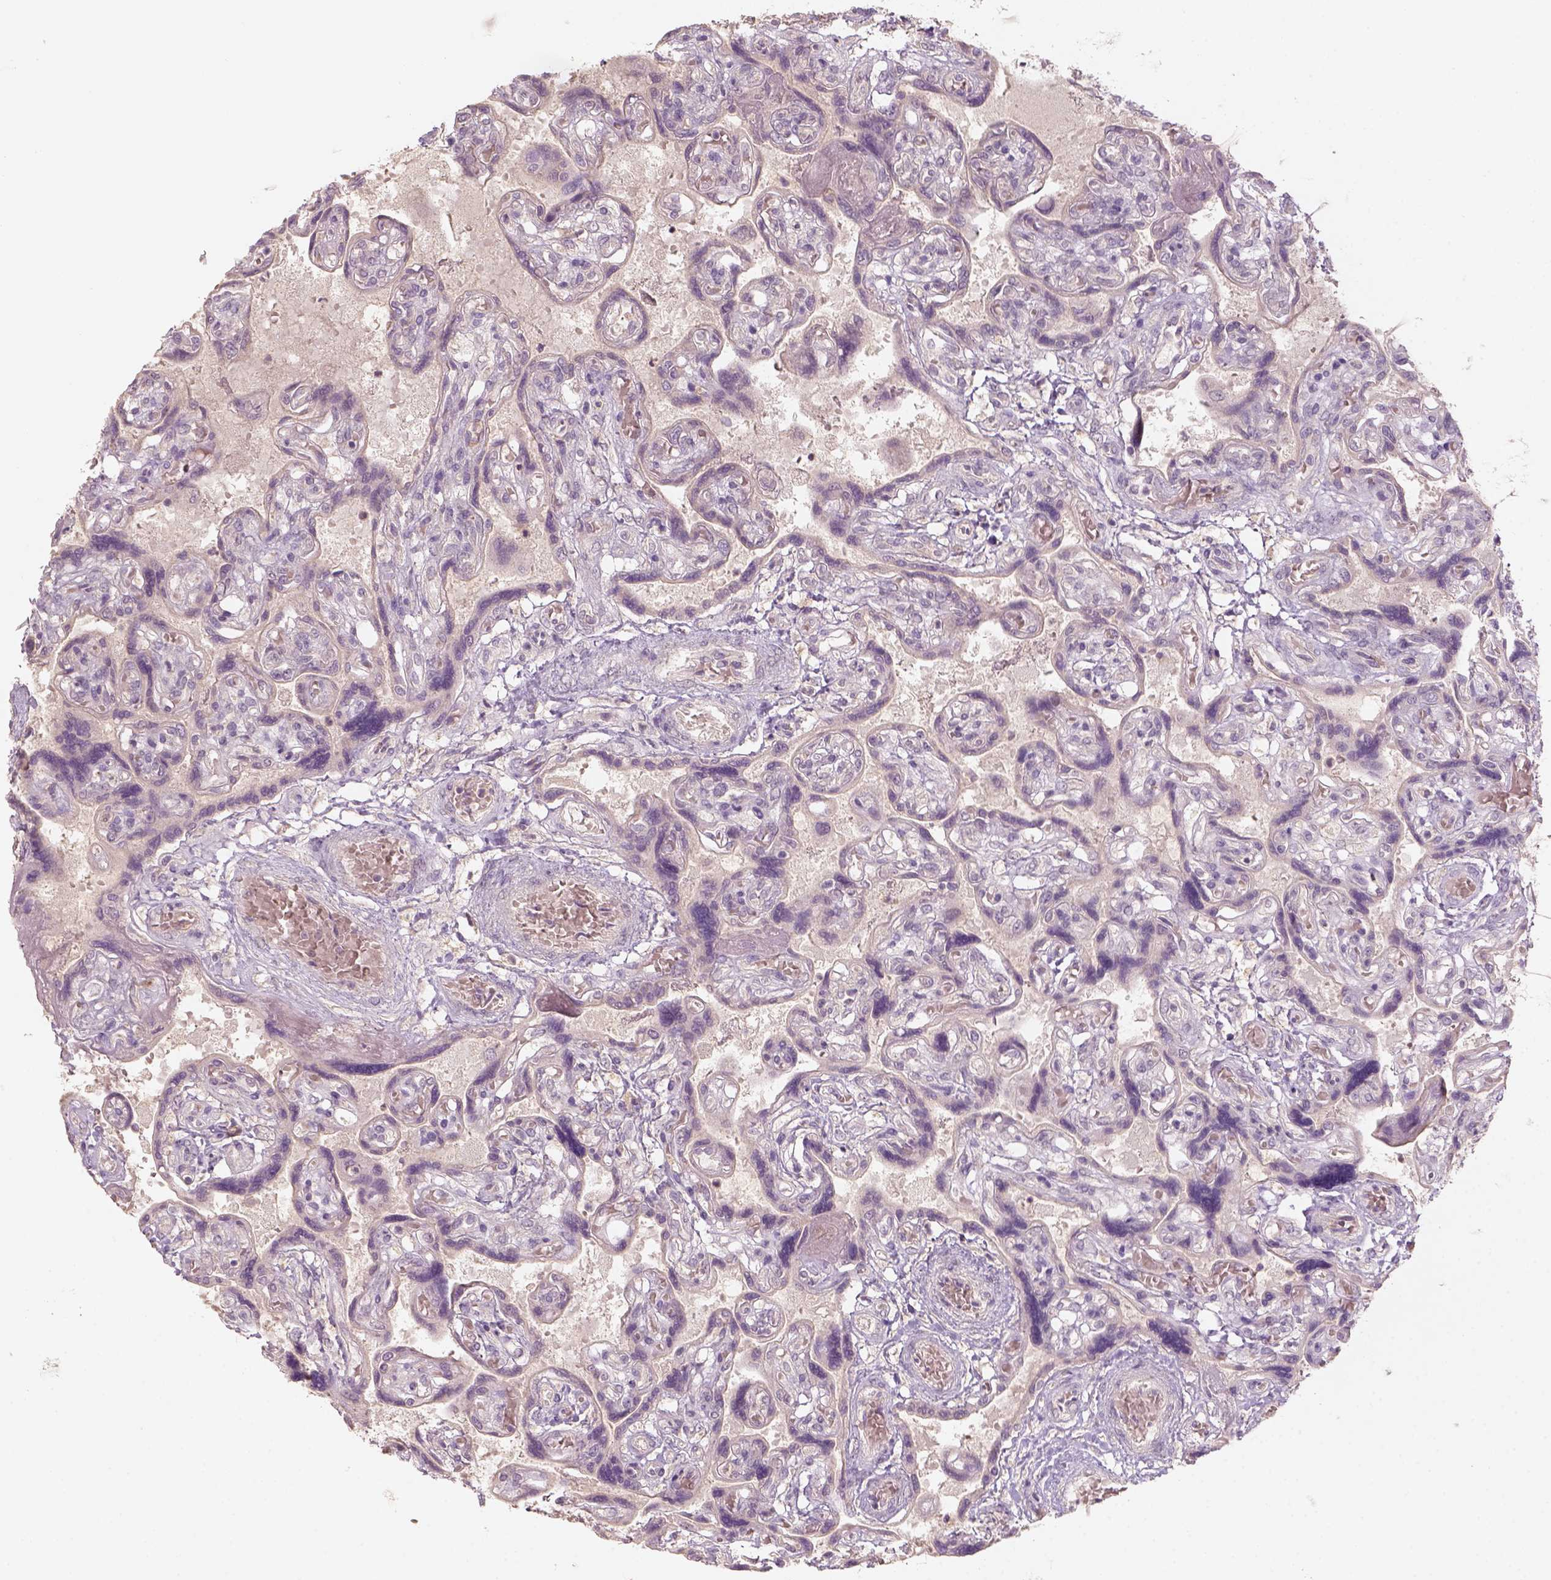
{"staining": {"intensity": "weak", "quantity": "<25%", "location": "cytoplasmic/membranous"}, "tissue": "placenta", "cell_type": "Decidual cells", "image_type": "normal", "snomed": [{"axis": "morphology", "description": "Normal tissue, NOS"}, {"axis": "topography", "description": "Placenta"}], "caption": "Immunohistochemistry micrograph of unremarkable placenta: human placenta stained with DAB (3,3'-diaminobenzidine) displays no significant protein expression in decidual cells.", "gene": "AQP9", "patient": {"sex": "female", "age": 32}}